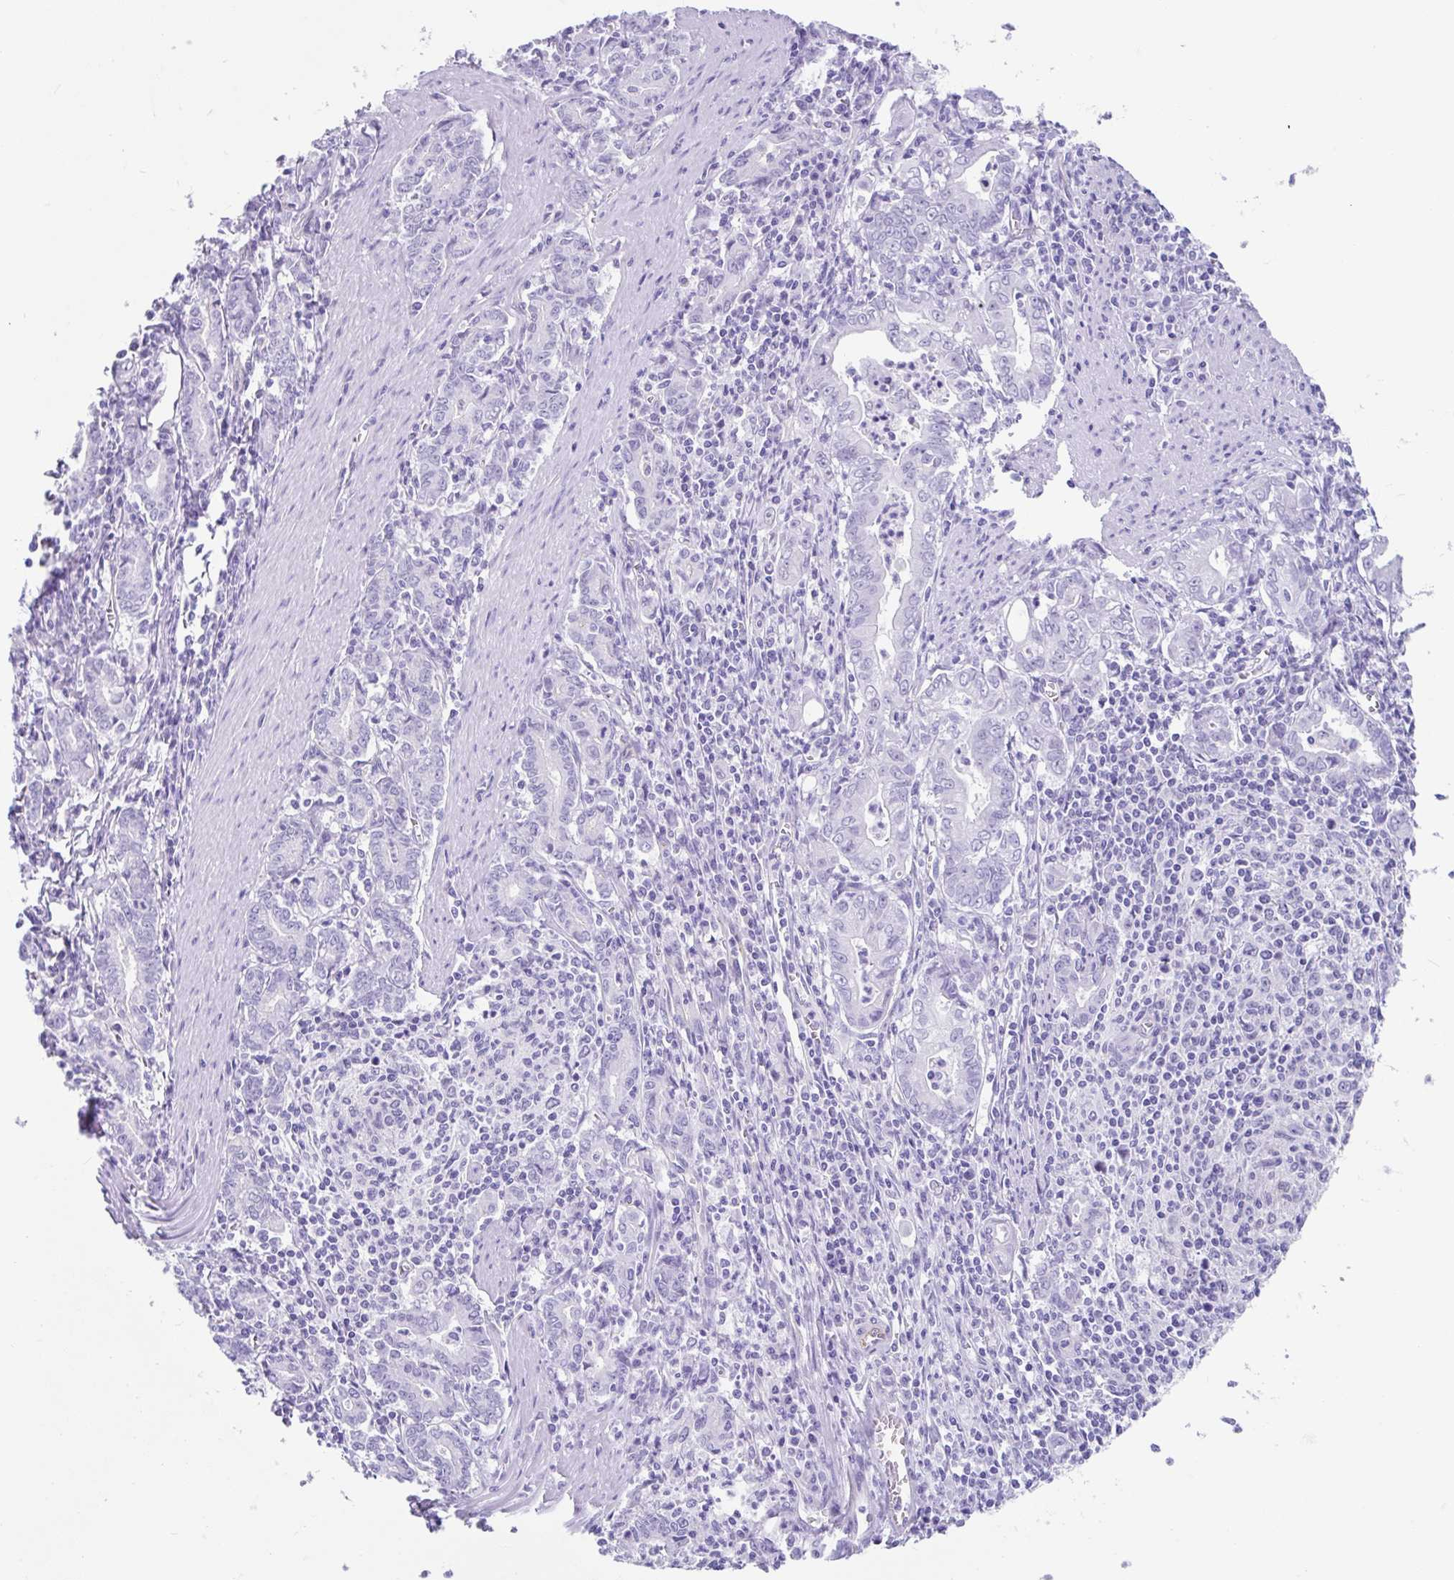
{"staining": {"intensity": "negative", "quantity": "none", "location": "none"}, "tissue": "stomach cancer", "cell_type": "Tumor cells", "image_type": "cancer", "snomed": [{"axis": "morphology", "description": "Adenocarcinoma, NOS"}, {"axis": "topography", "description": "Stomach, upper"}], "caption": "Image shows no significant protein expression in tumor cells of adenocarcinoma (stomach).", "gene": "FAM107A", "patient": {"sex": "female", "age": 79}}